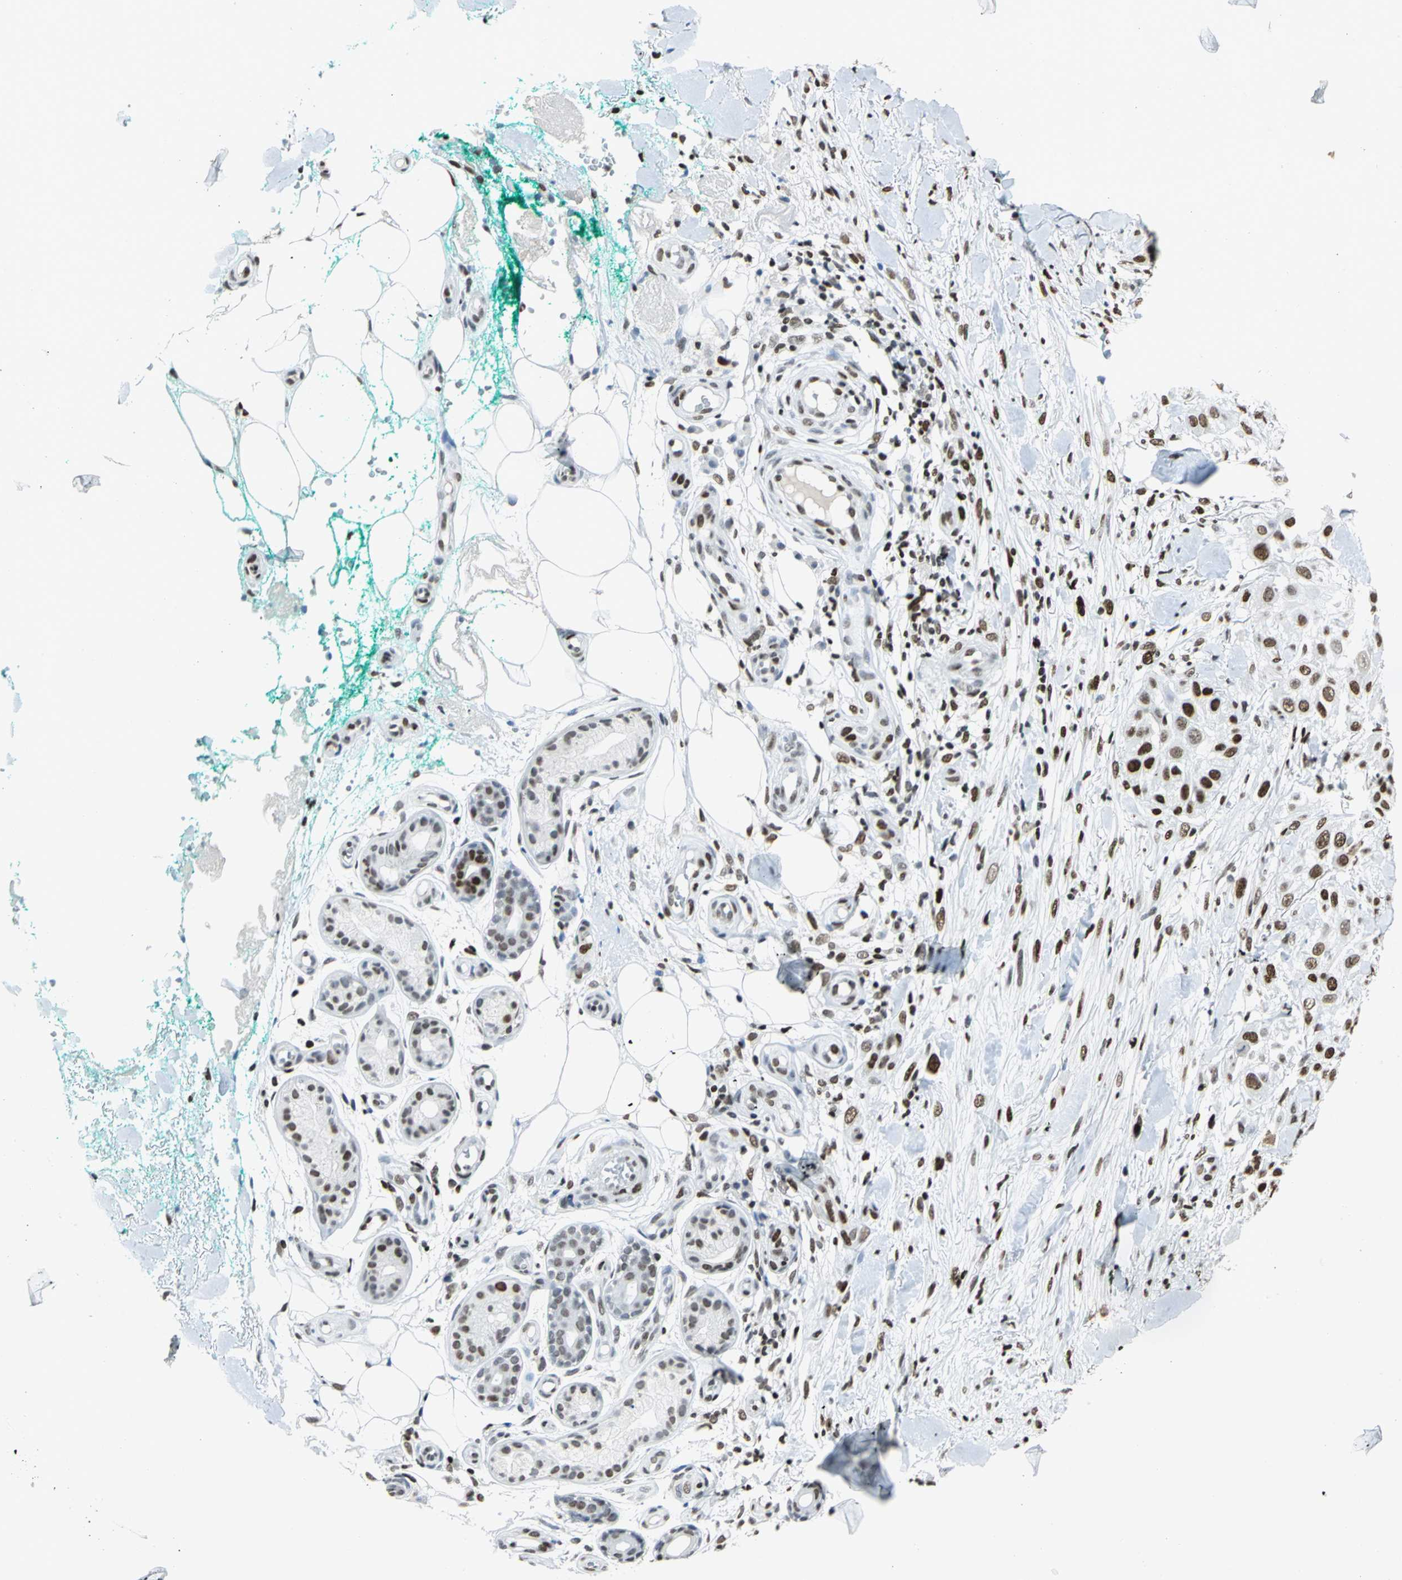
{"staining": {"intensity": "strong", "quantity": ">75%", "location": "nuclear"}, "tissue": "skin cancer", "cell_type": "Tumor cells", "image_type": "cancer", "snomed": [{"axis": "morphology", "description": "Squamous cell carcinoma, NOS"}, {"axis": "topography", "description": "Skin"}], "caption": "This is an image of immunohistochemistry staining of skin cancer (squamous cell carcinoma), which shows strong staining in the nuclear of tumor cells.", "gene": "HNRNPD", "patient": {"sex": "female", "age": 42}}